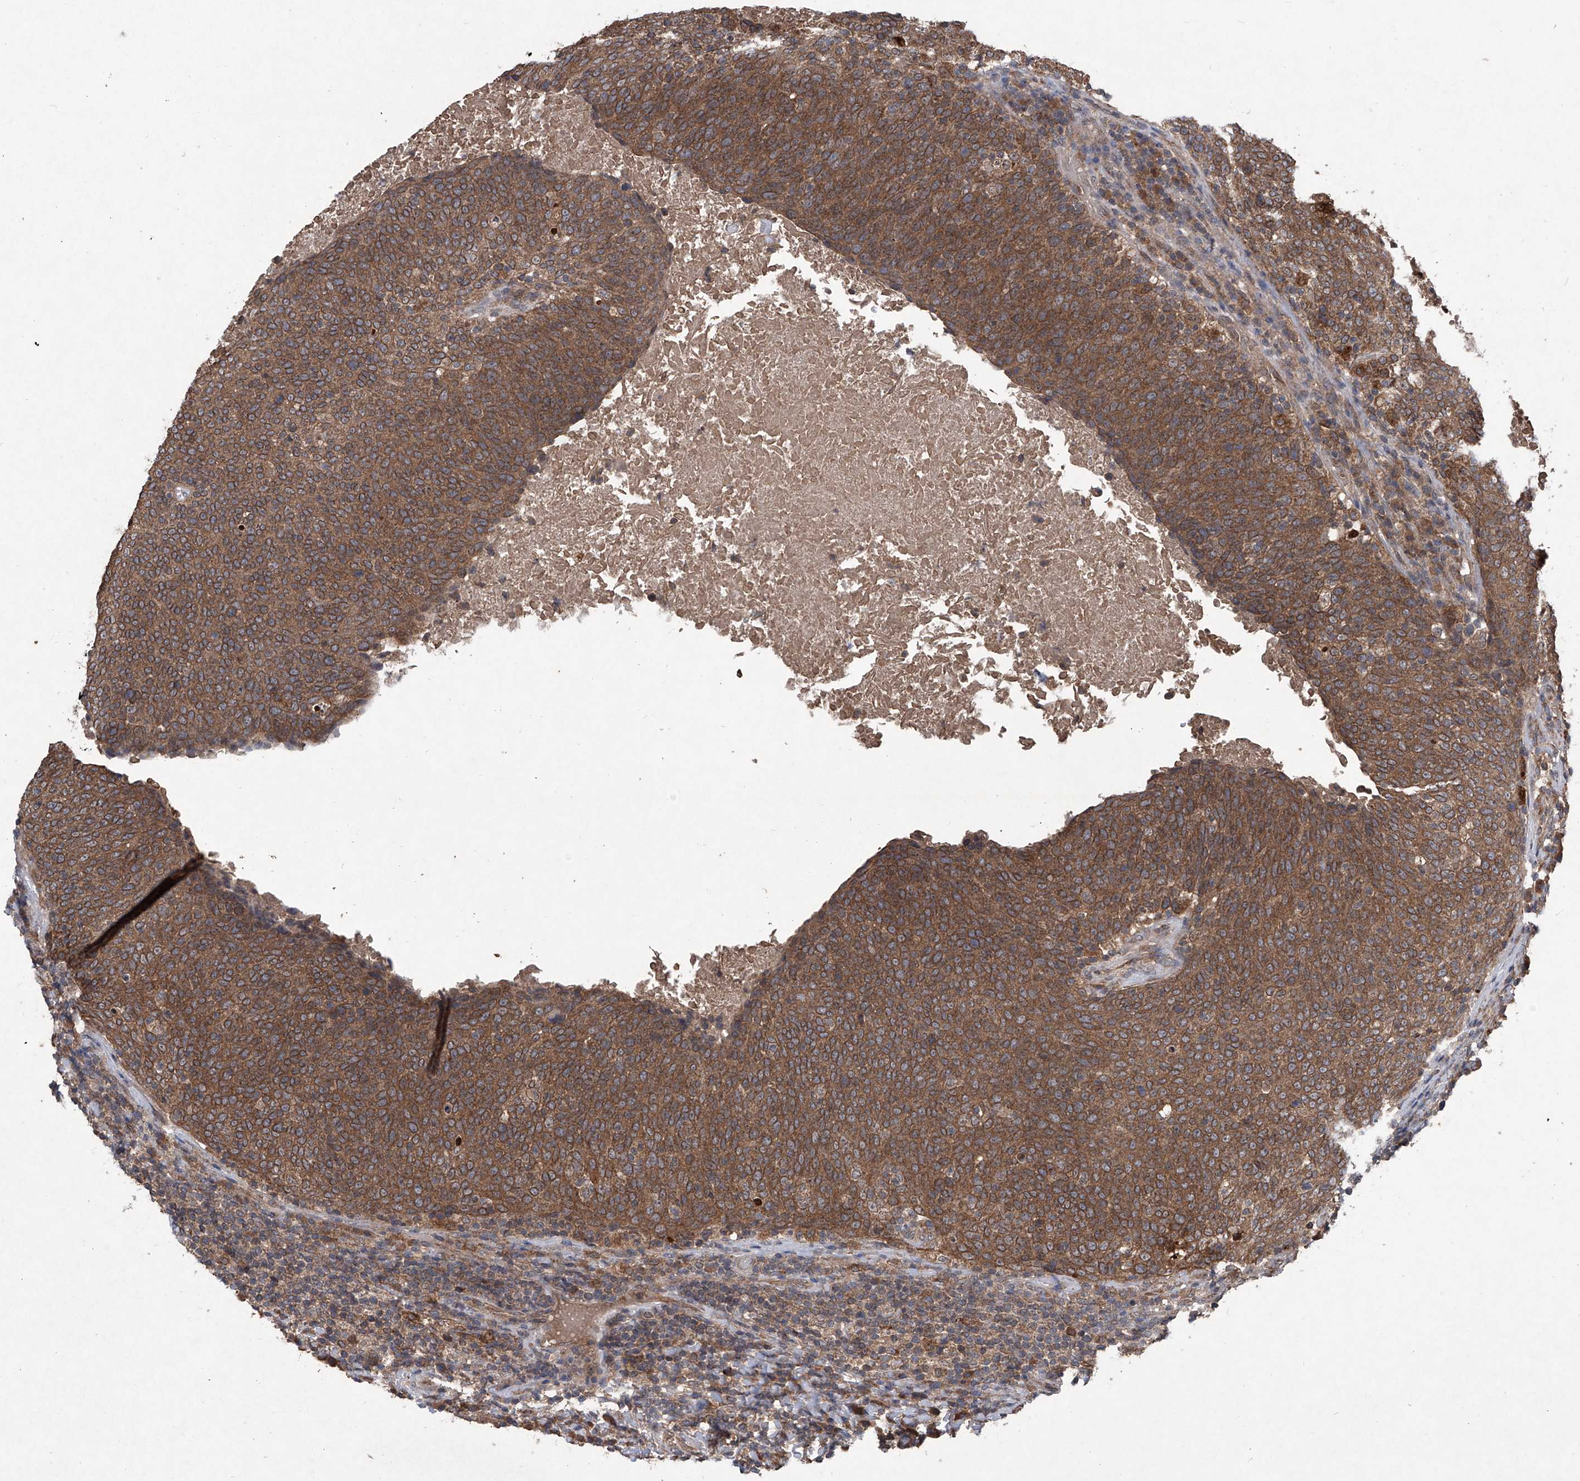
{"staining": {"intensity": "moderate", "quantity": ">75%", "location": "cytoplasmic/membranous"}, "tissue": "head and neck cancer", "cell_type": "Tumor cells", "image_type": "cancer", "snomed": [{"axis": "morphology", "description": "Squamous cell carcinoma, NOS"}, {"axis": "morphology", "description": "Squamous cell carcinoma, metastatic, NOS"}, {"axis": "topography", "description": "Lymph node"}, {"axis": "topography", "description": "Head-Neck"}], "caption": "Immunohistochemical staining of head and neck metastatic squamous cell carcinoma demonstrates medium levels of moderate cytoplasmic/membranous protein positivity in approximately >75% of tumor cells. Nuclei are stained in blue.", "gene": "SUMF2", "patient": {"sex": "male", "age": 62}}